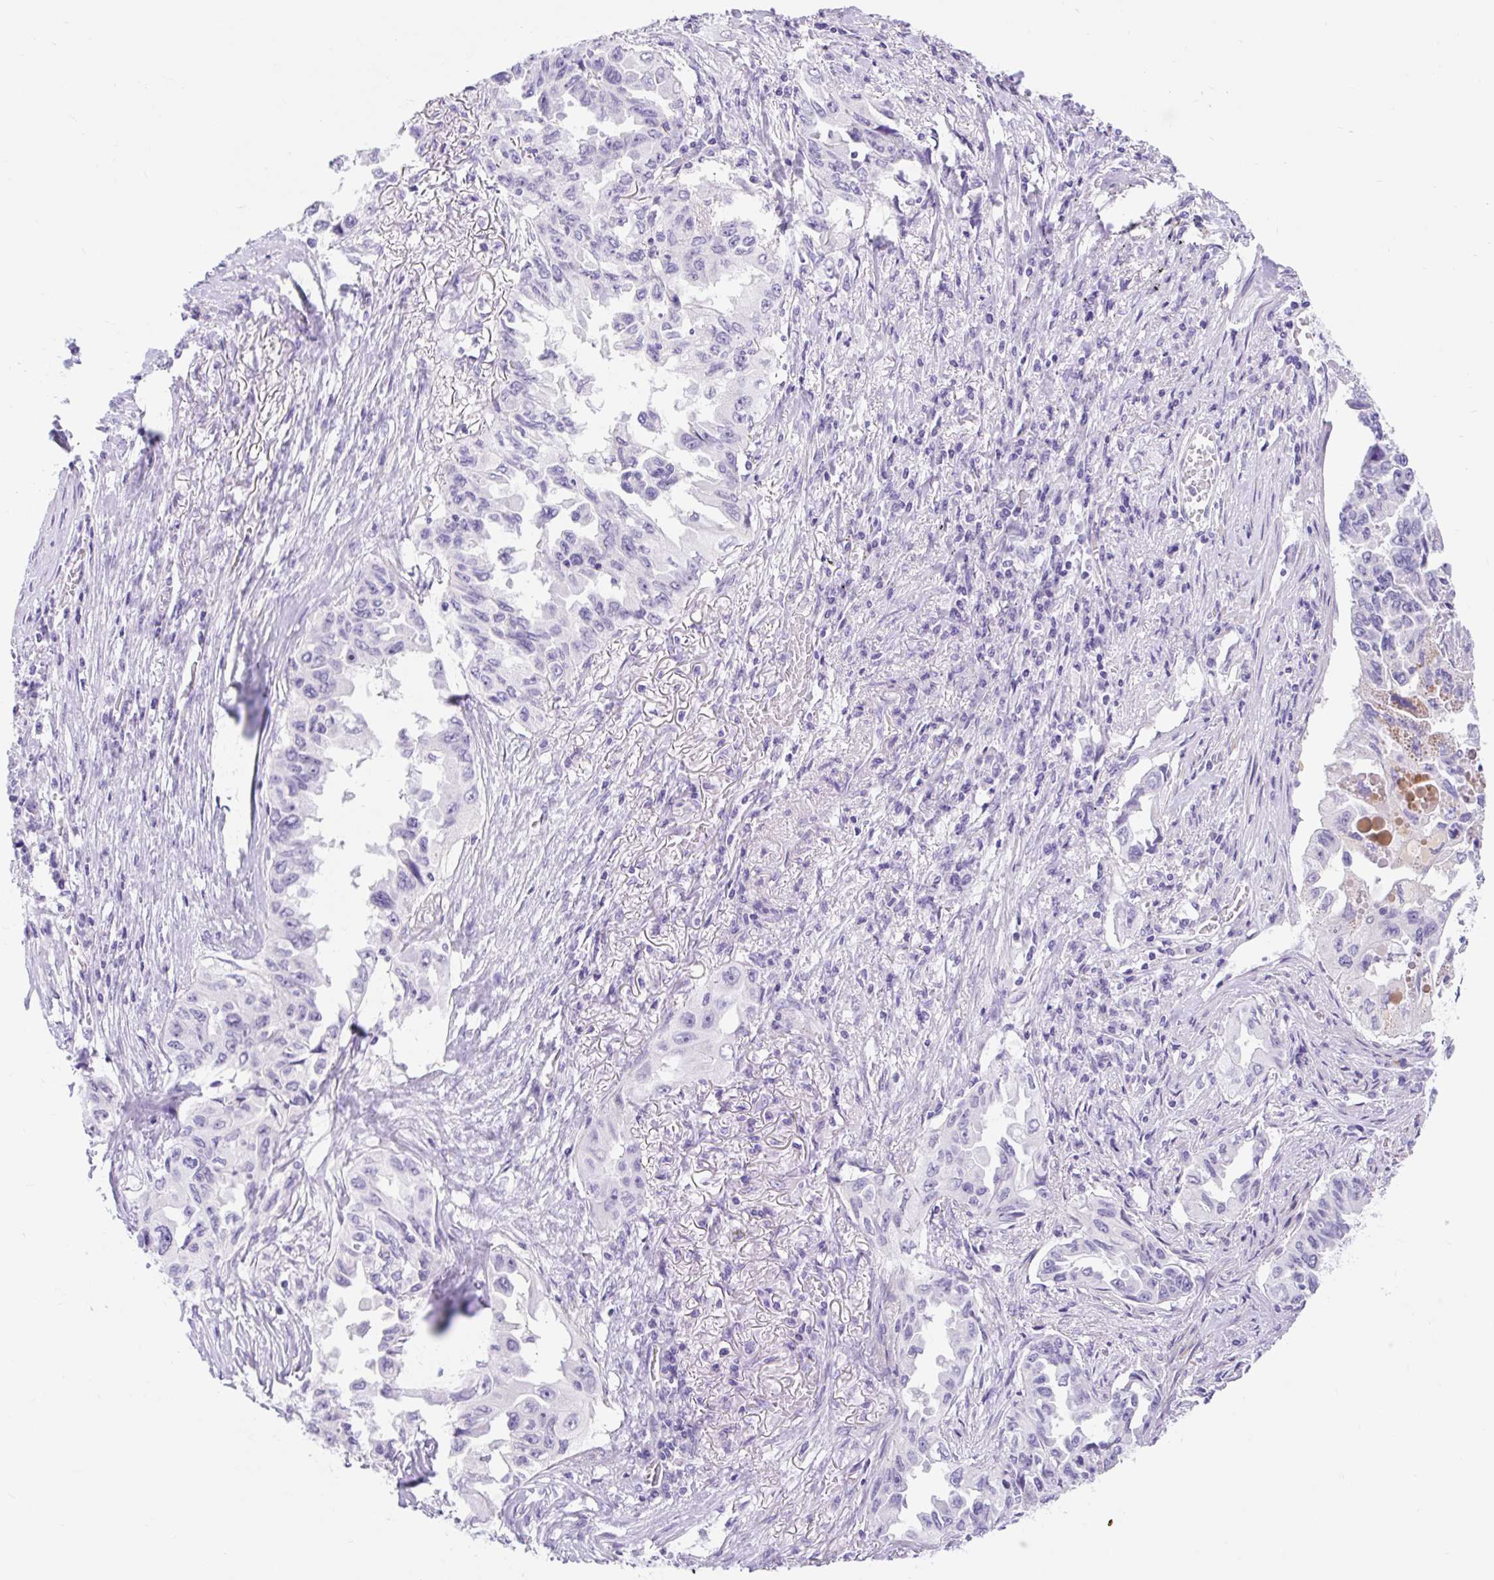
{"staining": {"intensity": "negative", "quantity": "none", "location": "none"}, "tissue": "lung cancer", "cell_type": "Tumor cells", "image_type": "cancer", "snomed": [{"axis": "morphology", "description": "Adenocarcinoma, NOS"}, {"axis": "topography", "description": "Lung"}], "caption": "A micrograph of human lung cancer is negative for staining in tumor cells.", "gene": "SLC28A1", "patient": {"sex": "female", "age": 51}}